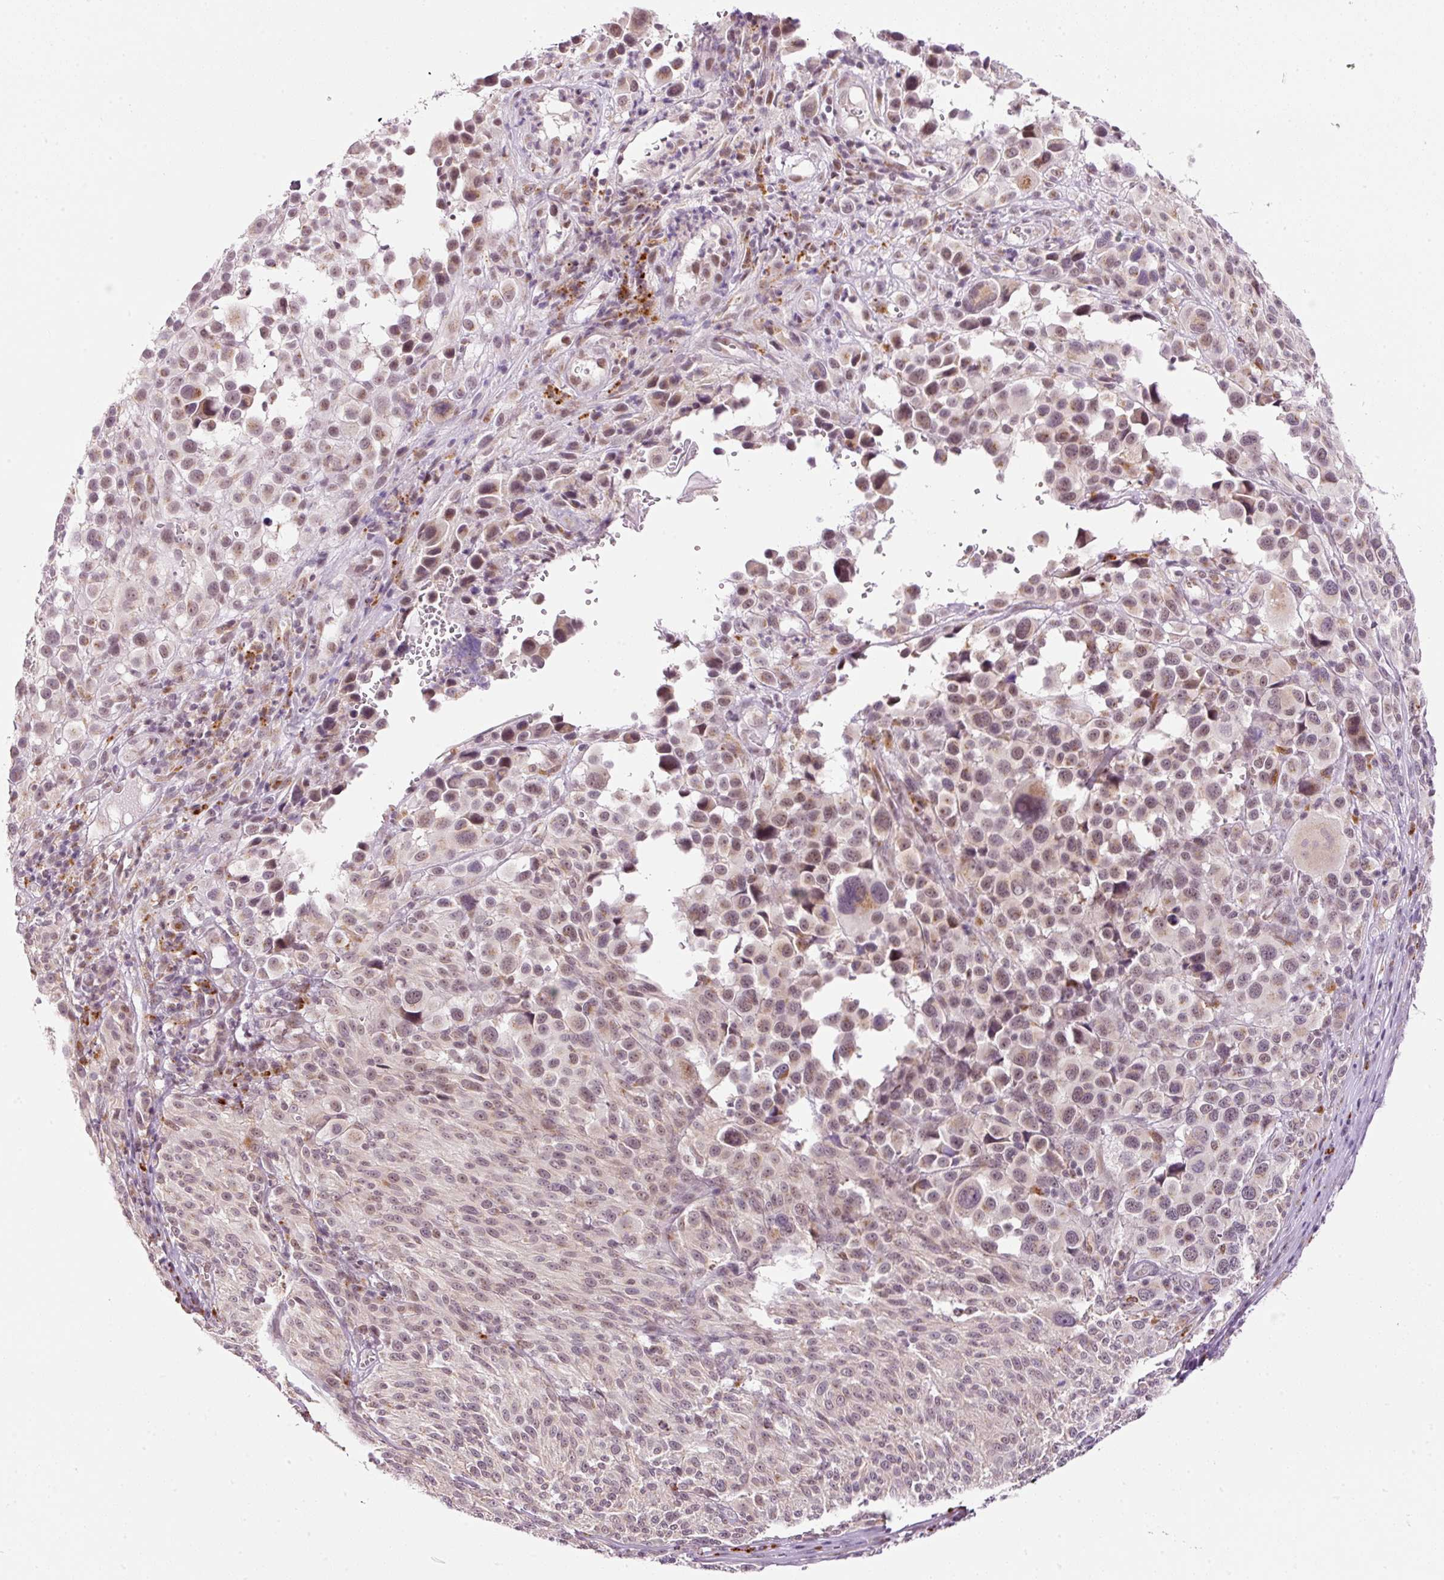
{"staining": {"intensity": "weak", "quantity": "25%-75%", "location": "cytoplasmic/membranous,nuclear"}, "tissue": "melanoma", "cell_type": "Tumor cells", "image_type": "cancer", "snomed": [{"axis": "morphology", "description": "Malignant melanoma, NOS"}, {"axis": "topography", "description": "Skin of trunk"}], "caption": "The image demonstrates immunohistochemical staining of melanoma. There is weak cytoplasmic/membranous and nuclear staining is present in about 25%-75% of tumor cells.", "gene": "ZNF639", "patient": {"sex": "male", "age": 71}}